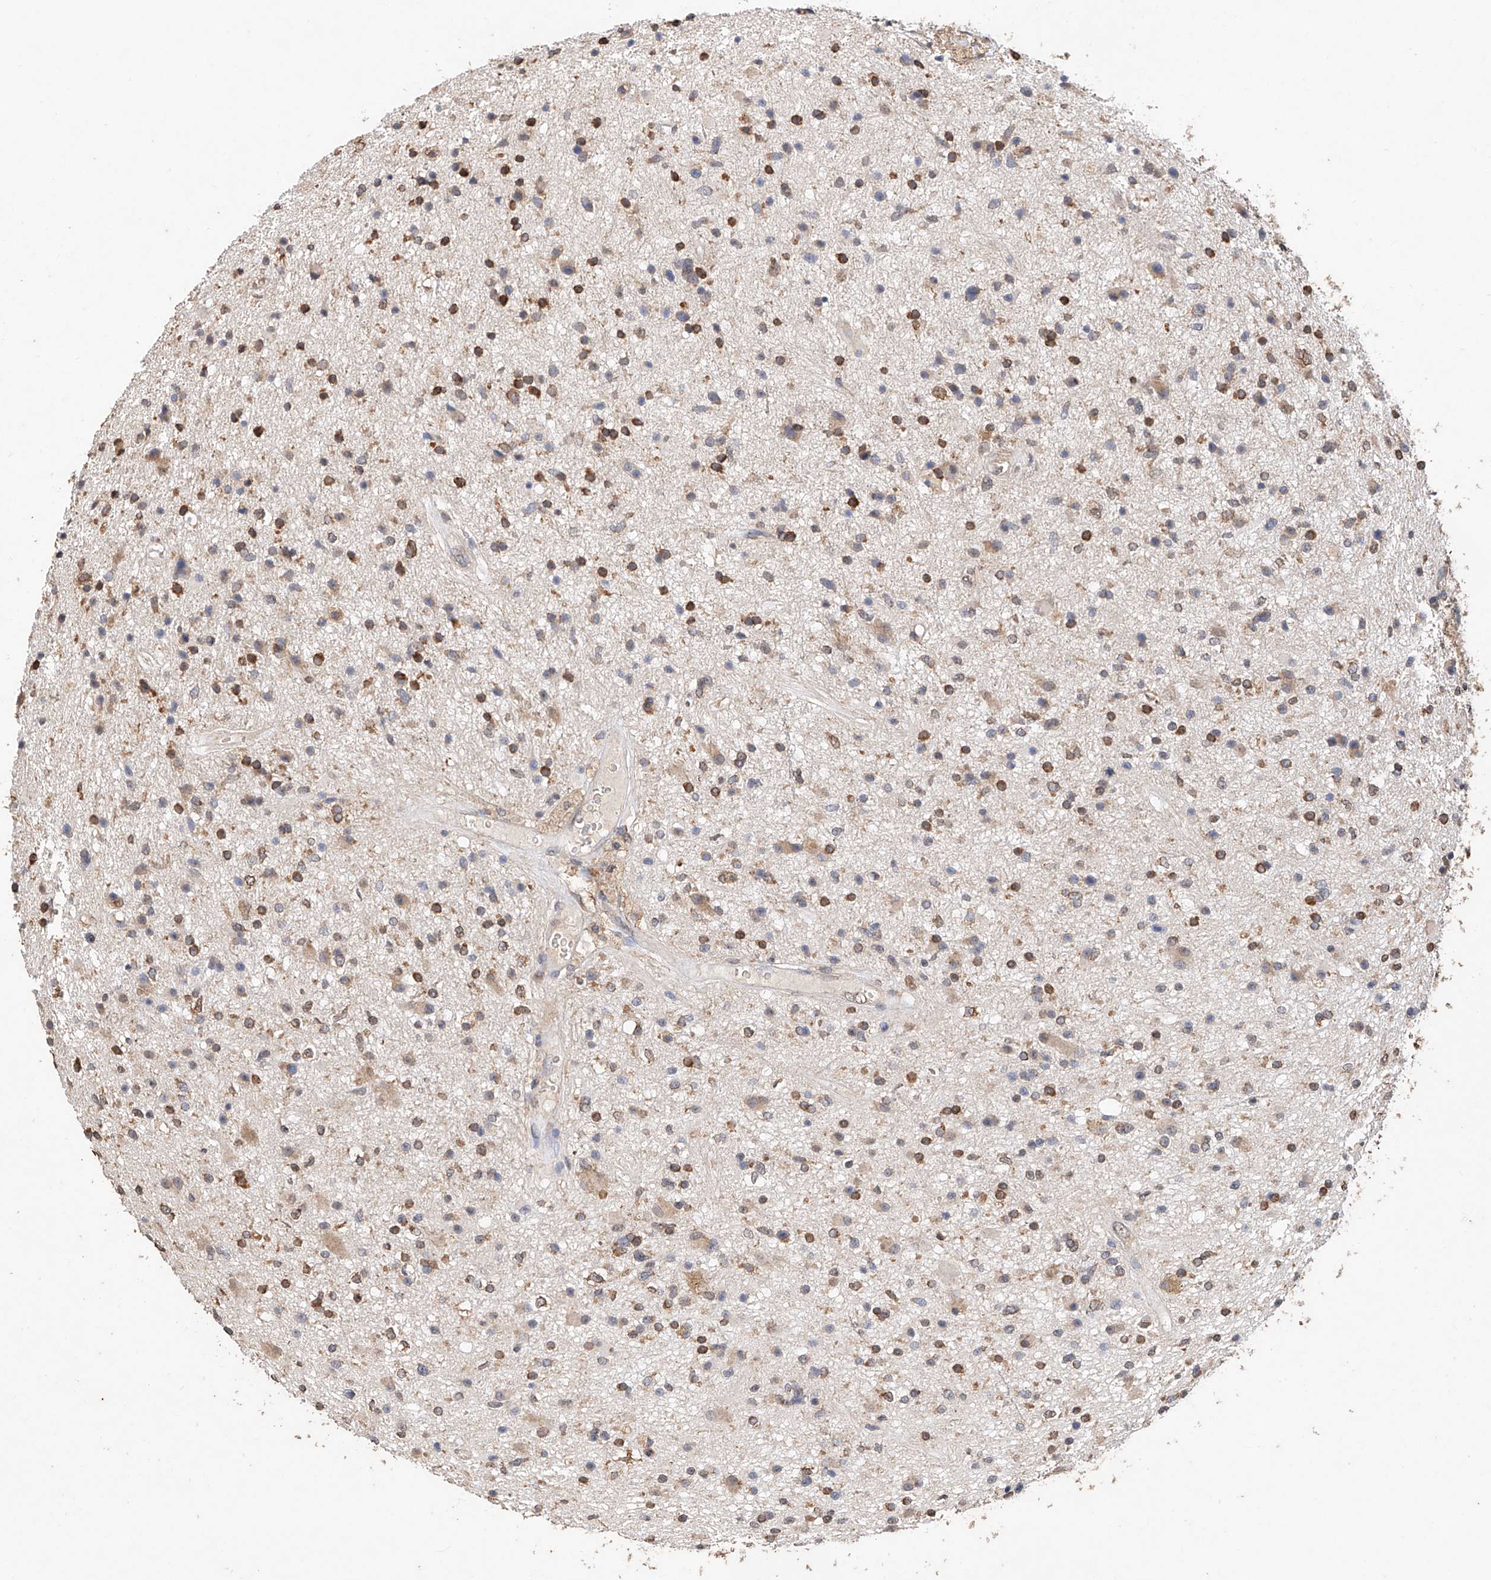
{"staining": {"intensity": "weak", "quantity": "25%-75%", "location": "cytoplasmic/membranous"}, "tissue": "glioma", "cell_type": "Tumor cells", "image_type": "cancer", "snomed": [{"axis": "morphology", "description": "Glioma, malignant, High grade"}, {"axis": "topography", "description": "Brain"}], "caption": "Weak cytoplasmic/membranous expression is appreciated in approximately 25%-75% of tumor cells in glioma.", "gene": "CERS4", "patient": {"sex": "male", "age": 33}}